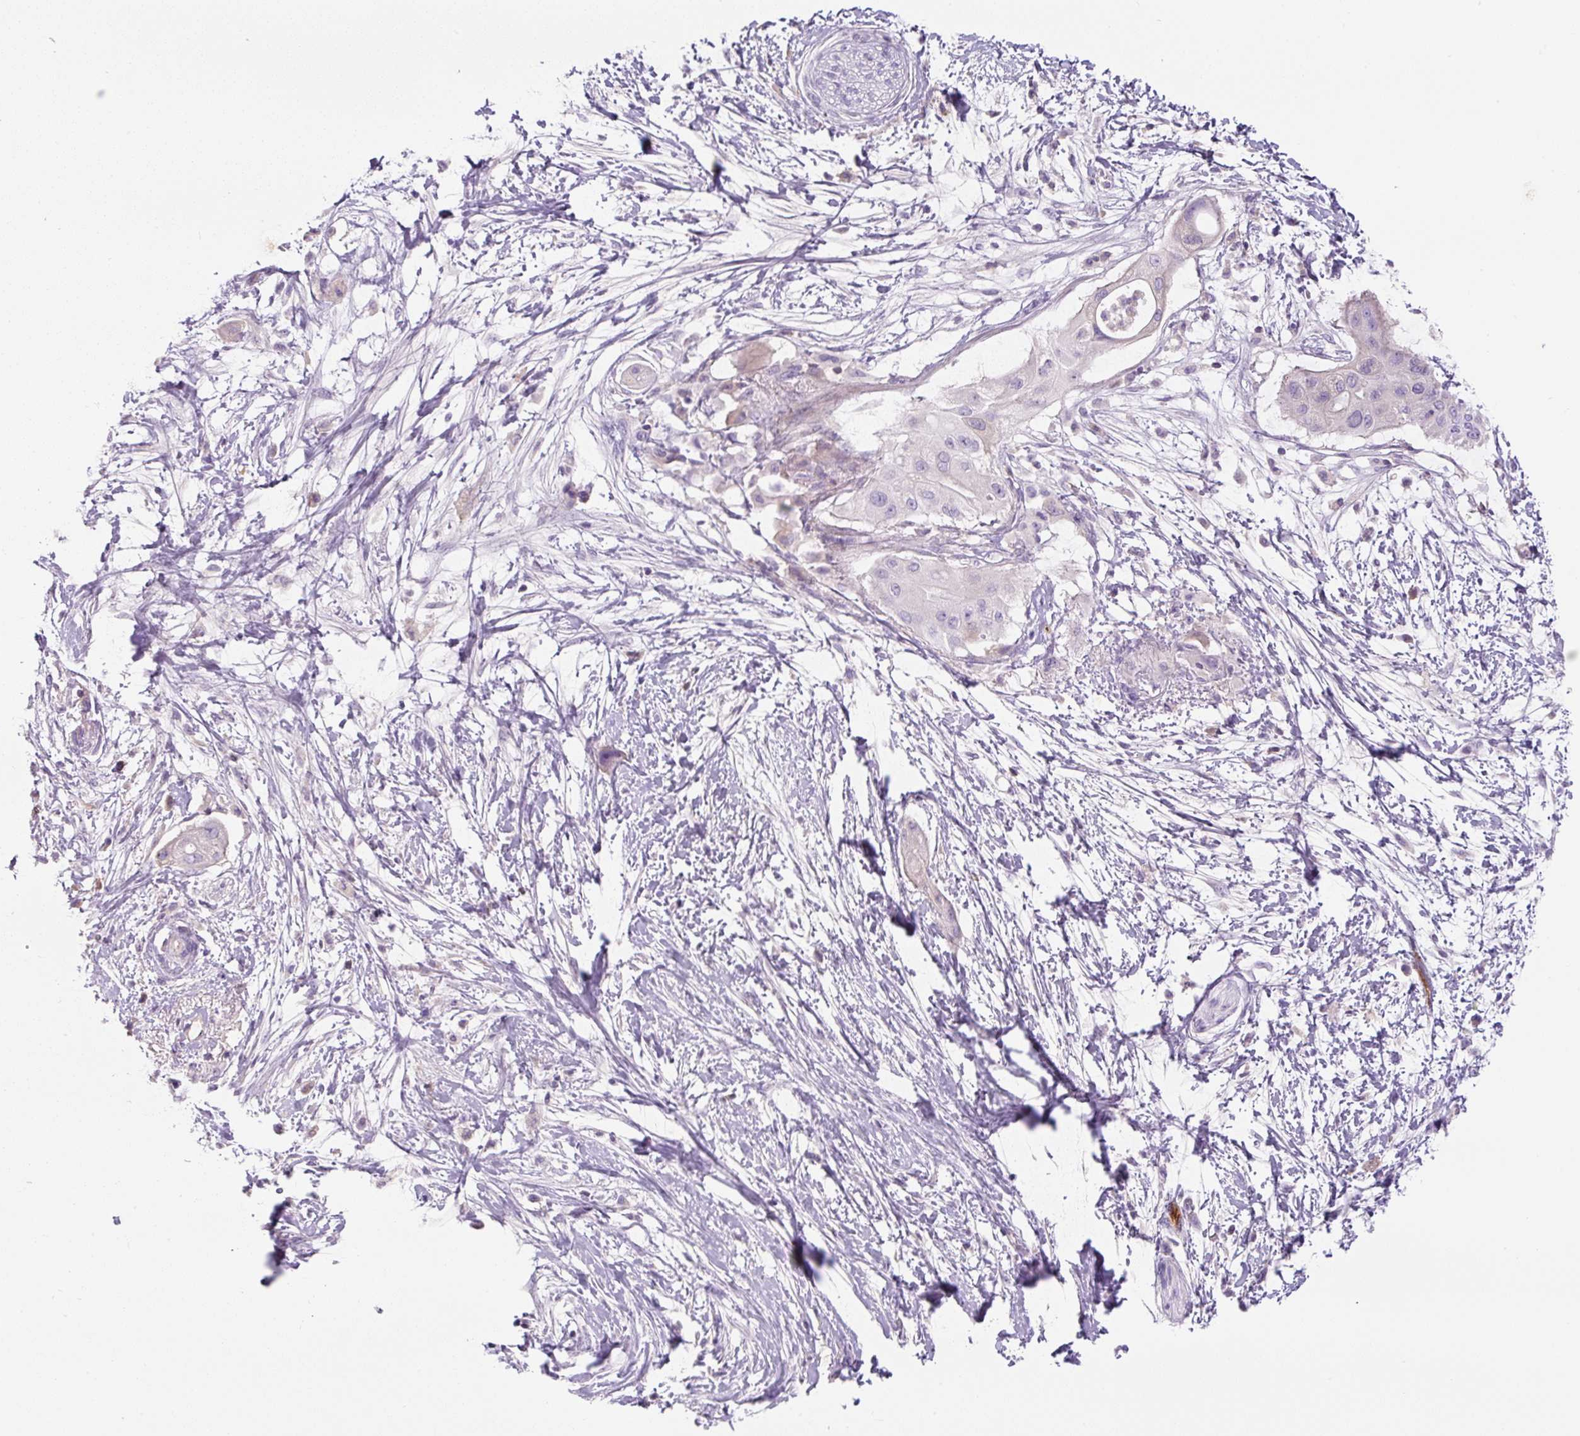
{"staining": {"intensity": "negative", "quantity": "none", "location": "none"}, "tissue": "pancreatic cancer", "cell_type": "Tumor cells", "image_type": "cancer", "snomed": [{"axis": "morphology", "description": "Adenocarcinoma, NOS"}, {"axis": "topography", "description": "Pancreas"}], "caption": "High magnification brightfield microscopy of pancreatic cancer stained with DAB (brown) and counterstained with hematoxylin (blue): tumor cells show no significant staining.", "gene": "RSPO4", "patient": {"sex": "male", "age": 68}}